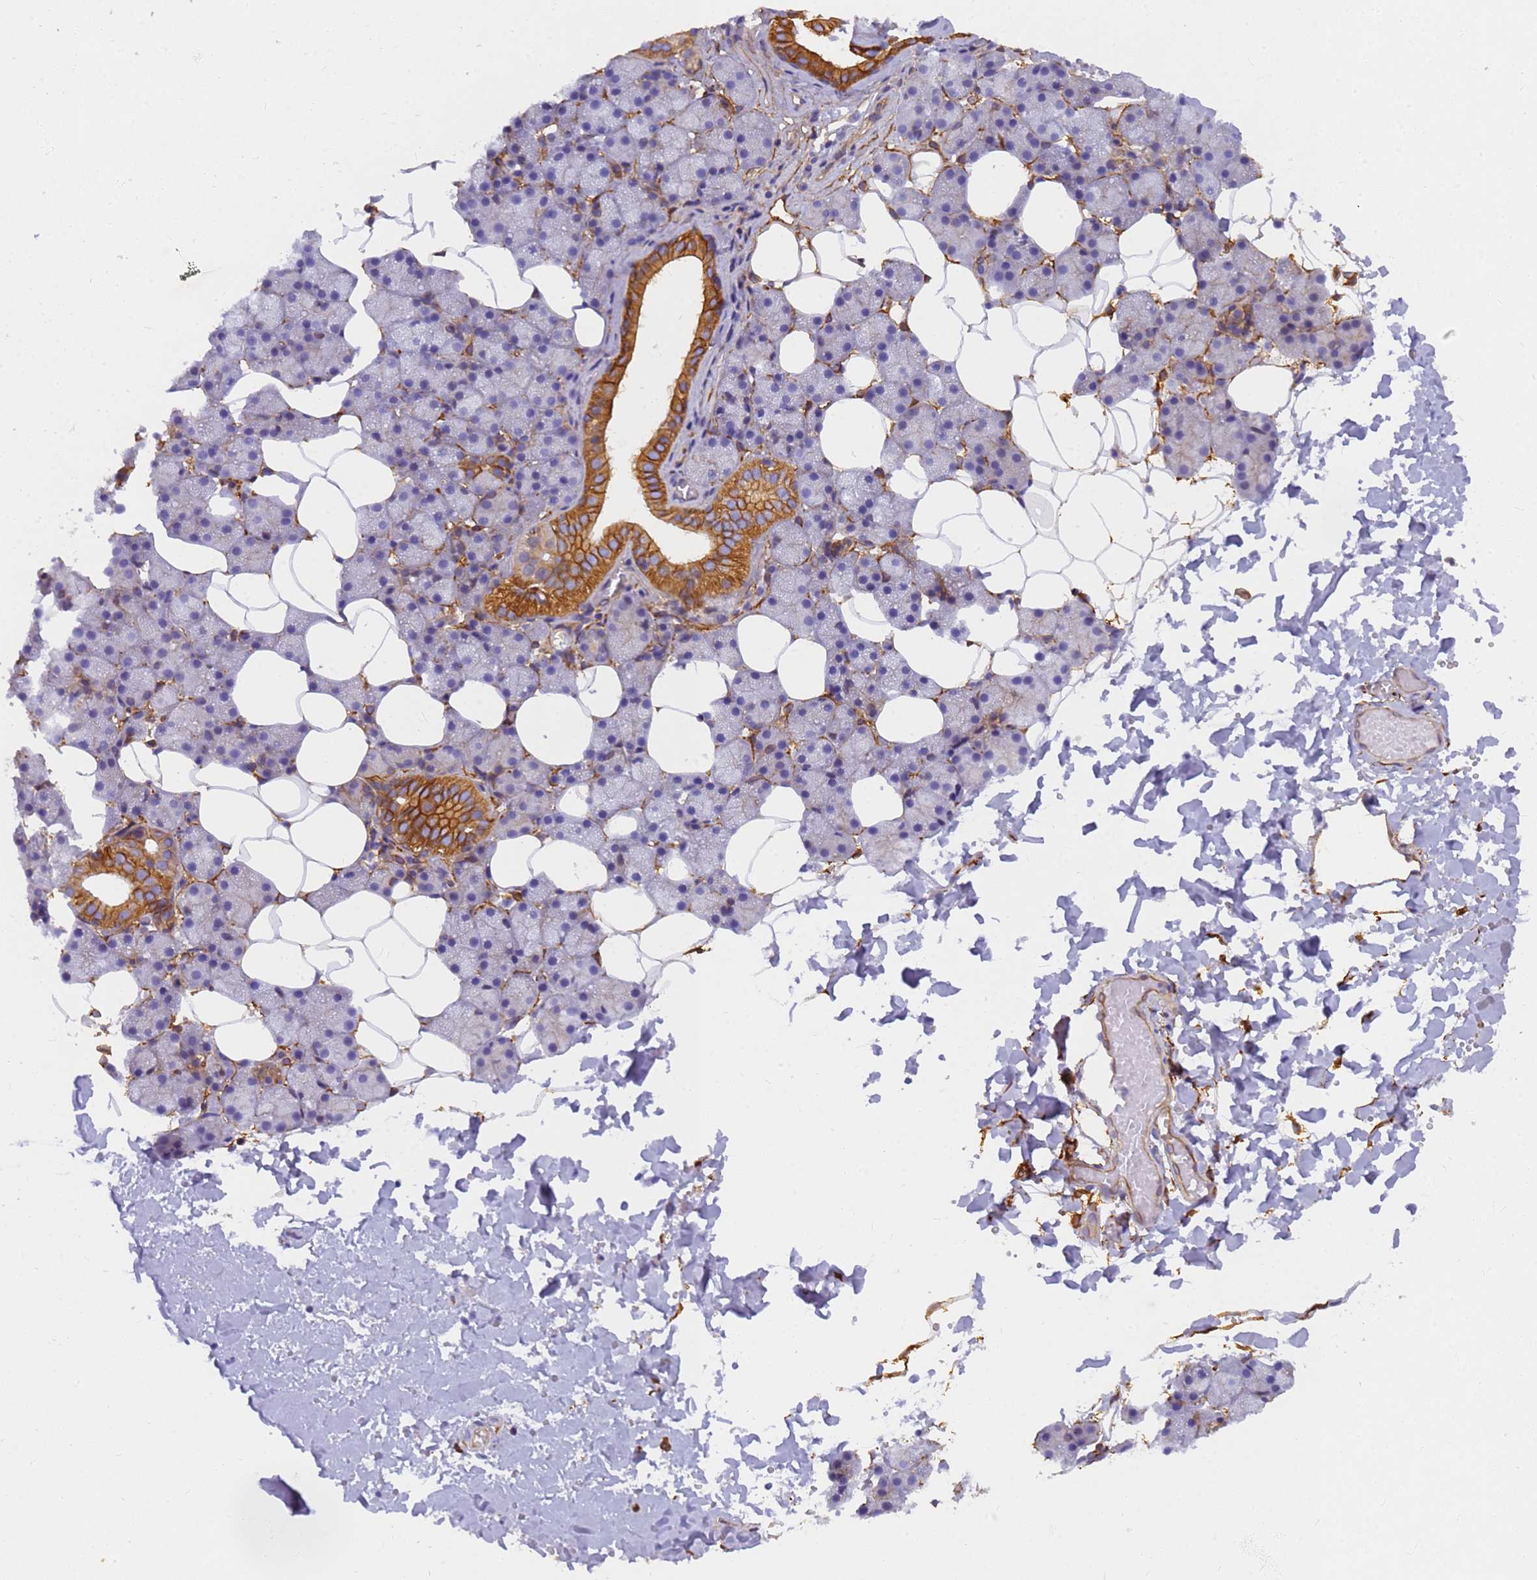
{"staining": {"intensity": "moderate", "quantity": "25%-75%", "location": "cytoplasmic/membranous"}, "tissue": "salivary gland", "cell_type": "Glandular cells", "image_type": "normal", "snomed": [{"axis": "morphology", "description": "Normal tissue, NOS"}, {"axis": "topography", "description": "Salivary gland"}], "caption": "The immunohistochemical stain labels moderate cytoplasmic/membranous staining in glandular cells of normal salivary gland.", "gene": "MVB12A", "patient": {"sex": "female", "age": 33}}